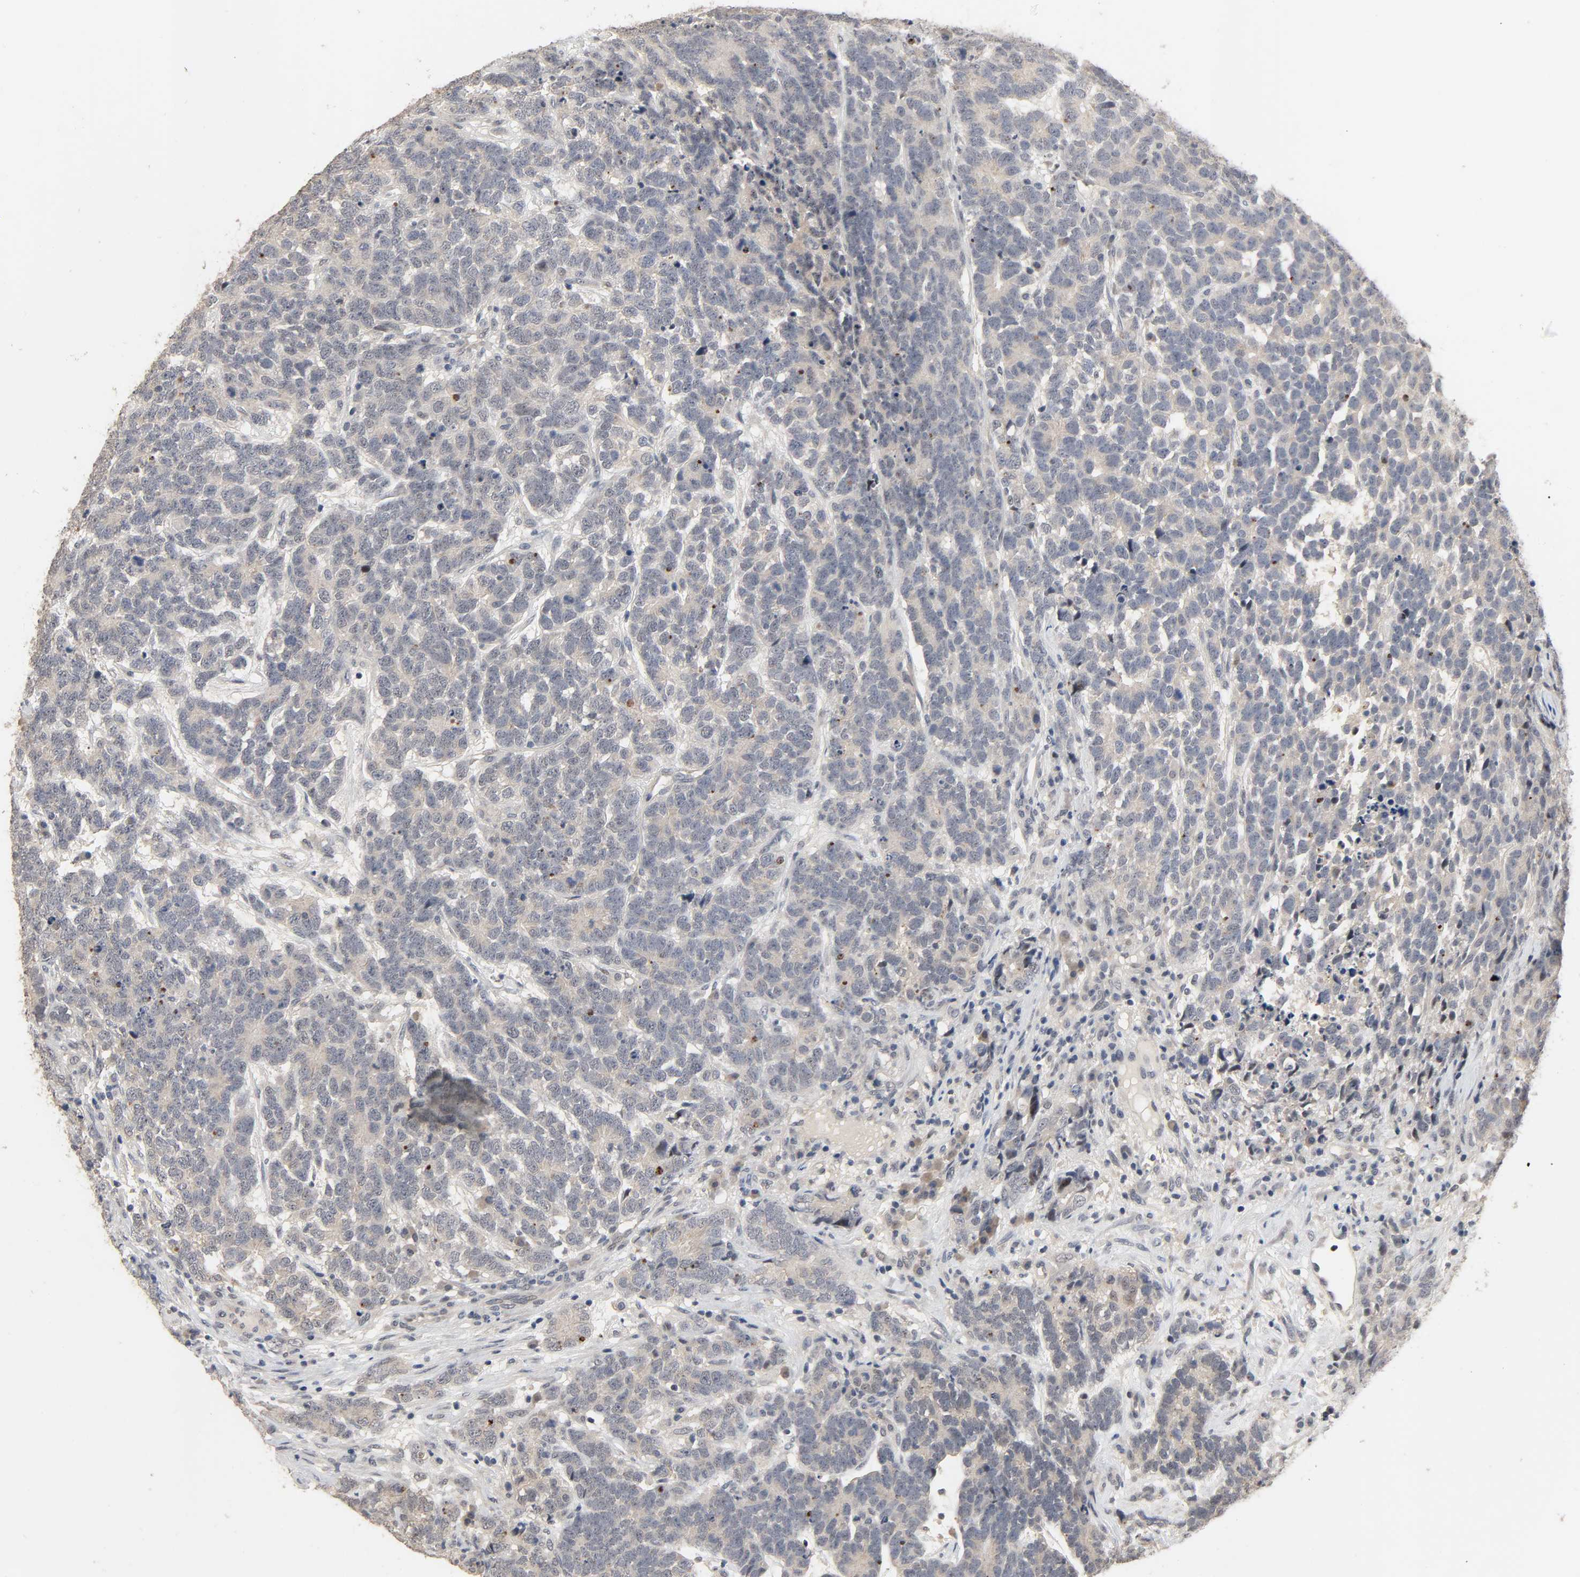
{"staining": {"intensity": "negative", "quantity": "none", "location": "none"}, "tissue": "testis cancer", "cell_type": "Tumor cells", "image_type": "cancer", "snomed": [{"axis": "morphology", "description": "Carcinoma, Embryonal, NOS"}, {"axis": "topography", "description": "Testis"}], "caption": "Immunohistochemistry micrograph of neoplastic tissue: human testis embryonal carcinoma stained with DAB (3,3'-diaminobenzidine) reveals no significant protein expression in tumor cells.", "gene": "MAGEA8", "patient": {"sex": "male", "age": 26}}